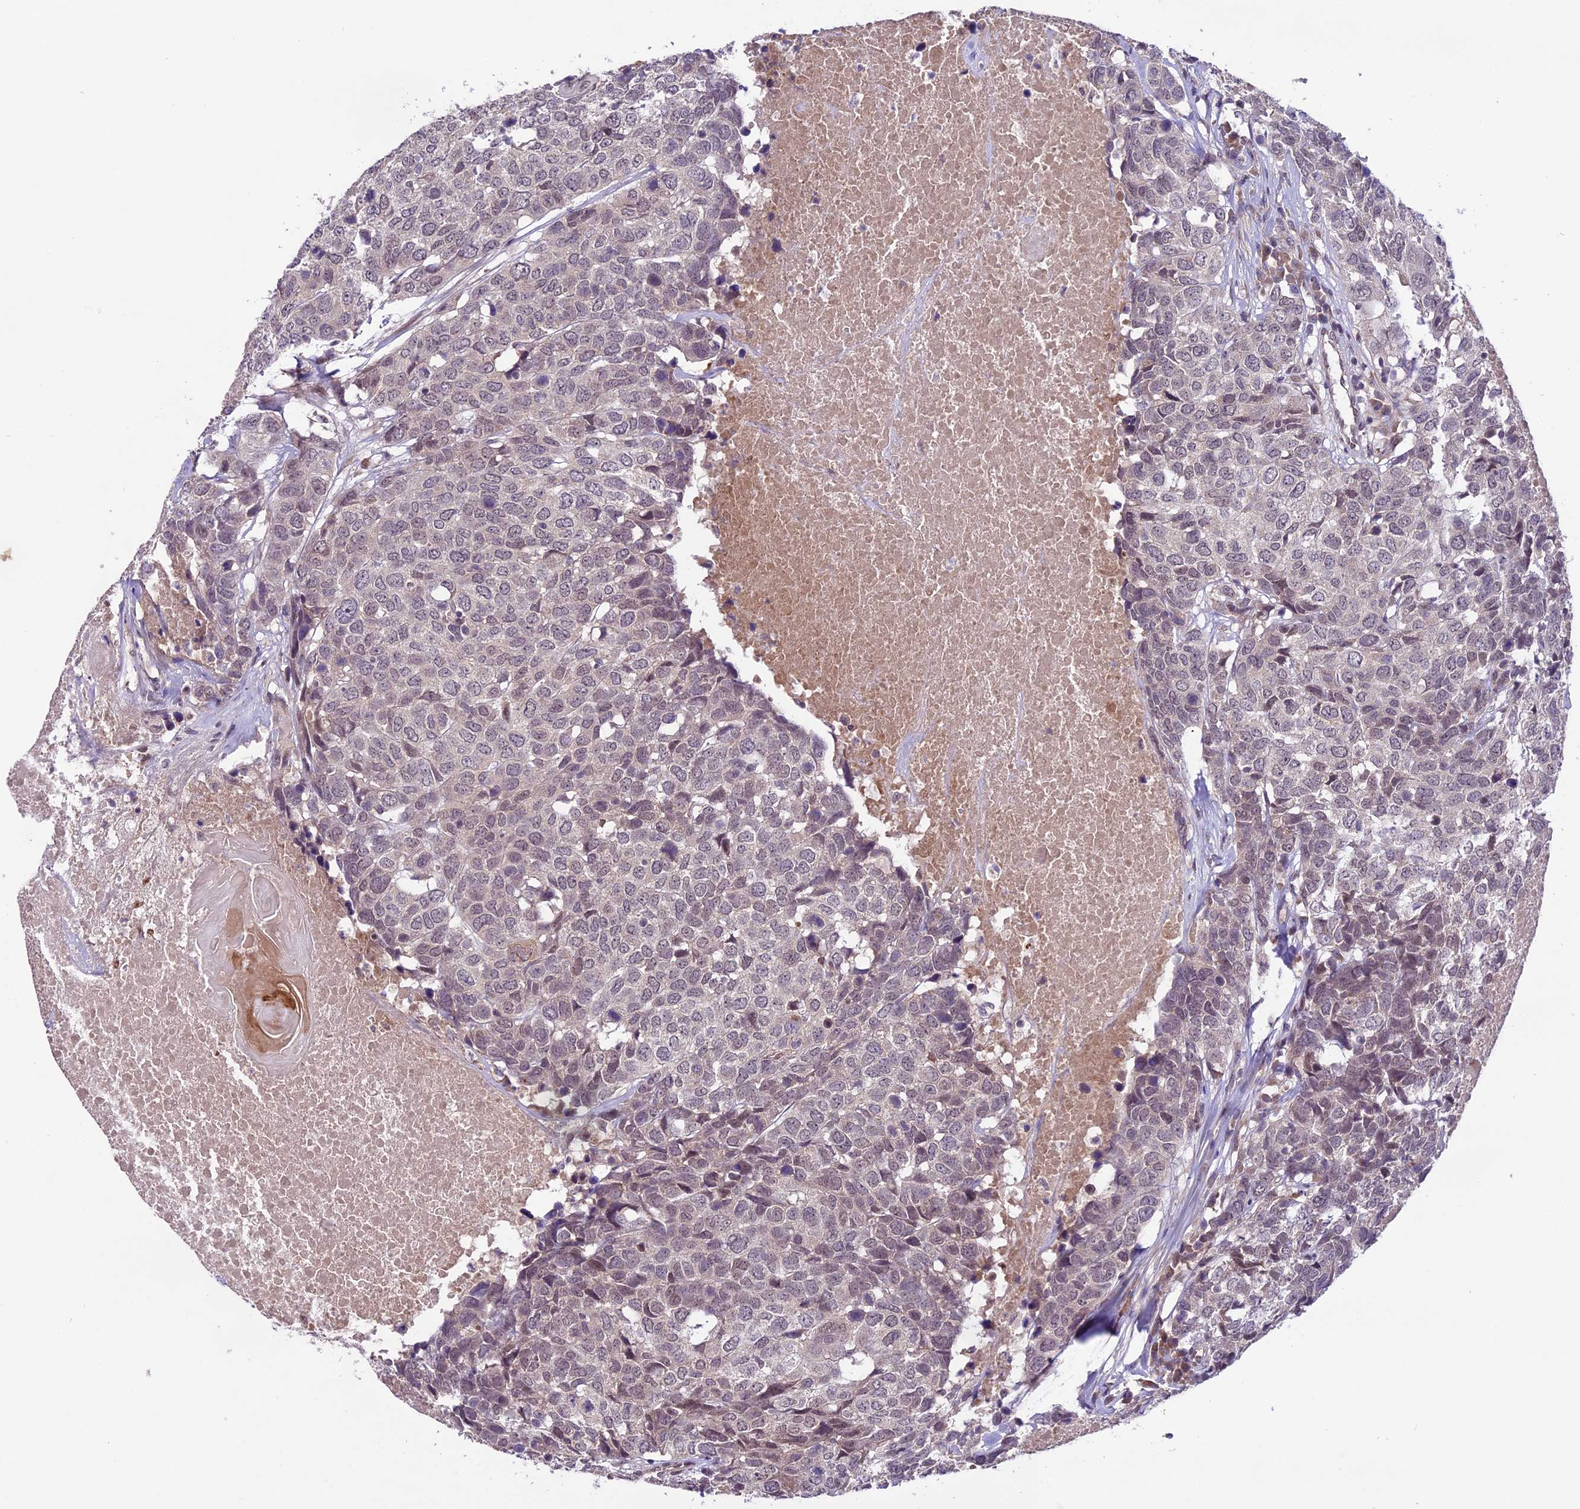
{"staining": {"intensity": "weak", "quantity": "<25%", "location": "nuclear"}, "tissue": "head and neck cancer", "cell_type": "Tumor cells", "image_type": "cancer", "snomed": [{"axis": "morphology", "description": "Squamous cell carcinoma, NOS"}, {"axis": "topography", "description": "Head-Neck"}], "caption": "IHC of human head and neck squamous cell carcinoma demonstrates no expression in tumor cells. The staining is performed using DAB (3,3'-diaminobenzidine) brown chromogen with nuclei counter-stained in using hematoxylin.", "gene": "SPRED1", "patient": {"sex": "male", "age": 66}}